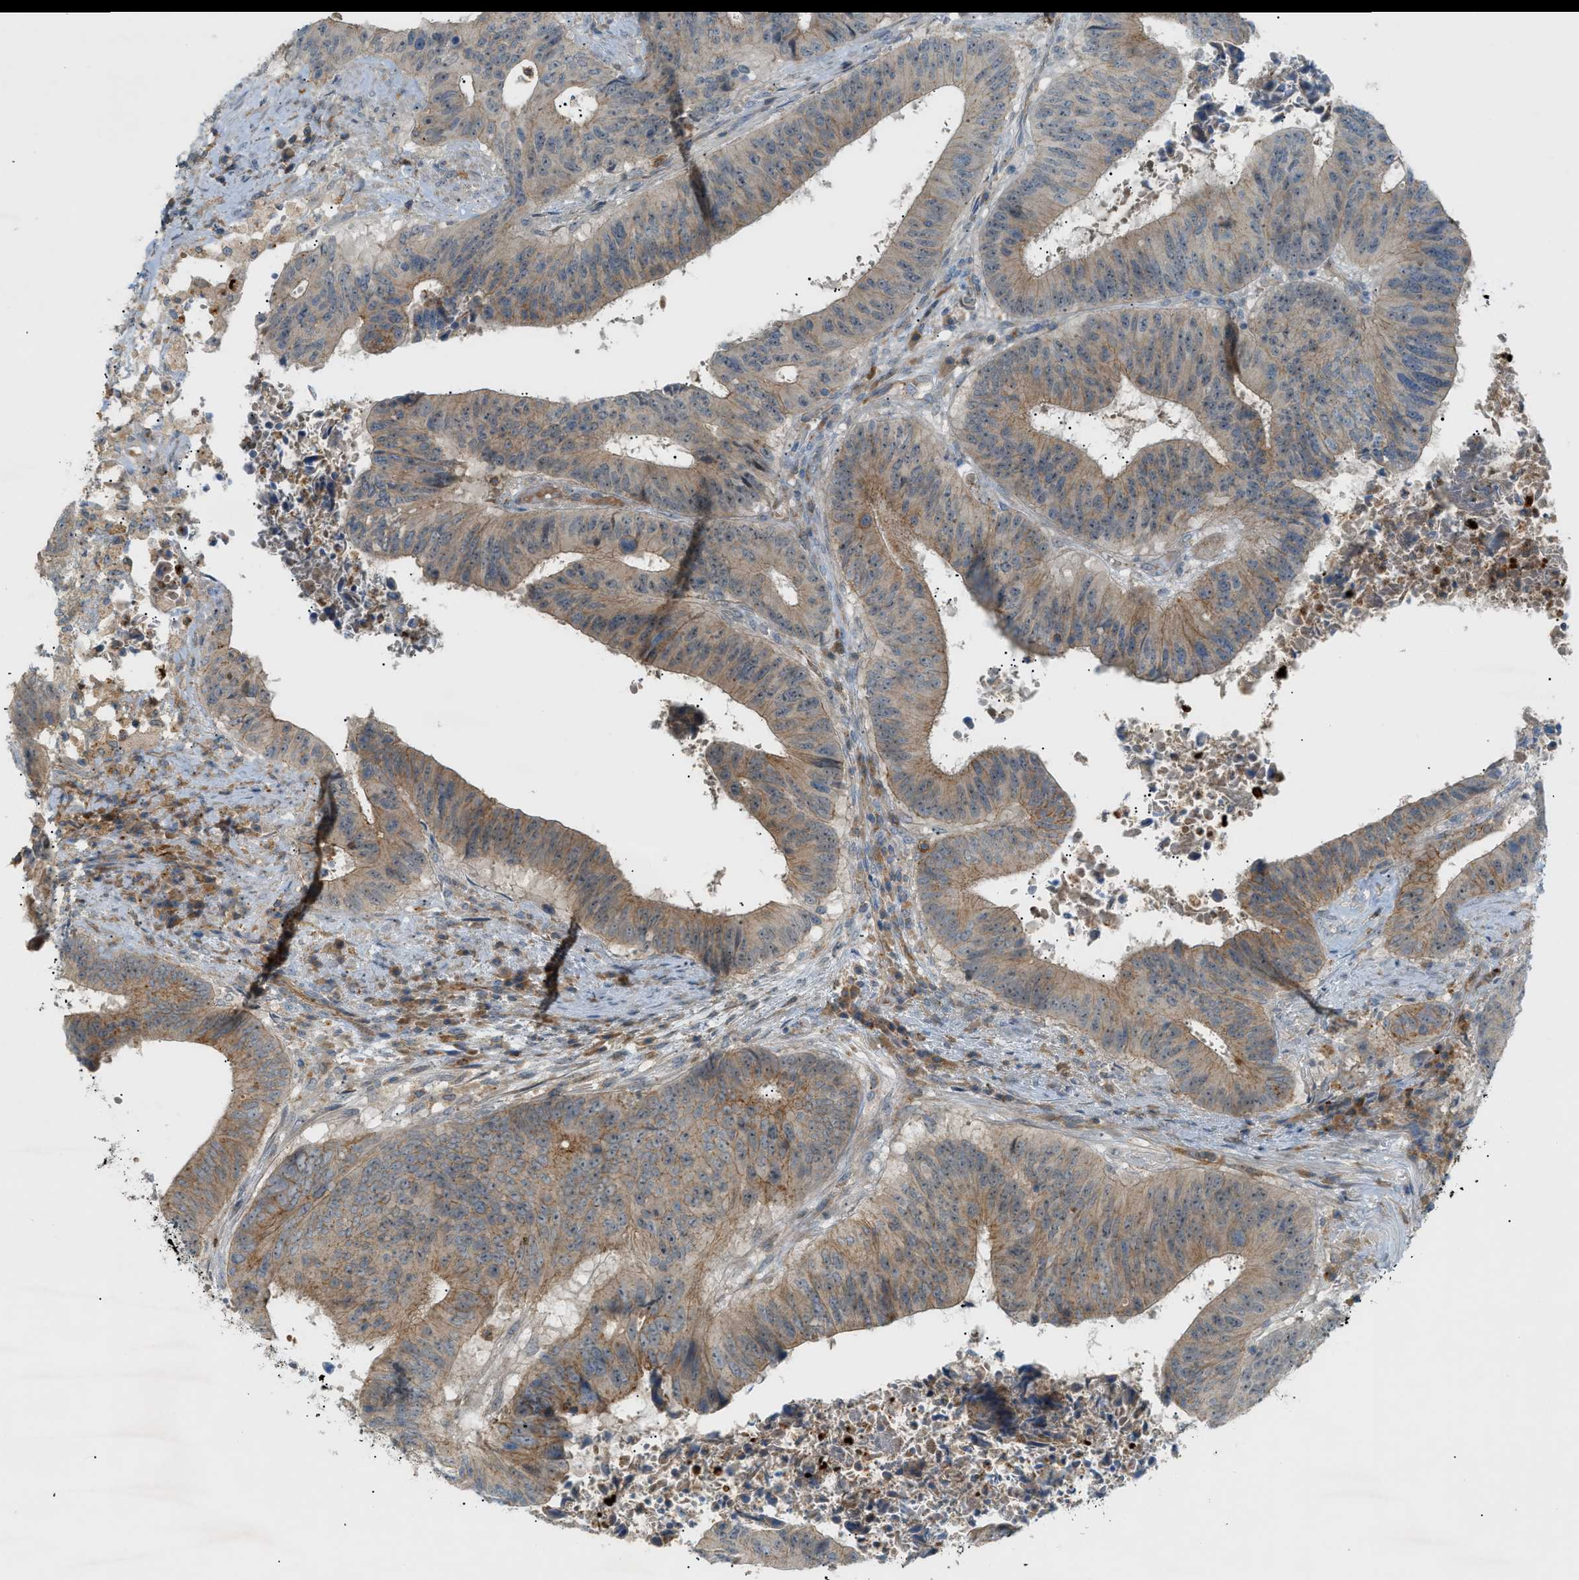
{"staining": {"intensity": "weak", "quantity": ">75%", "location": "cytoplasmic/membranous"}, "tissue": "colorectal cancer", "cell_type": "Tumor cells", "image_type": "cancer", "snomed": [{"axis": "morphology", "description": "Adenocarcinoma, NOS"}, {"axis": "topography", "description": "Rectum"}], "caption": "Colorectal cancer tissue reveals weak cytoplasmic/membranous staining in about >75% of tumor cells", "gene": "GRK6", "patient": {"sex": "male", "age": 72}}